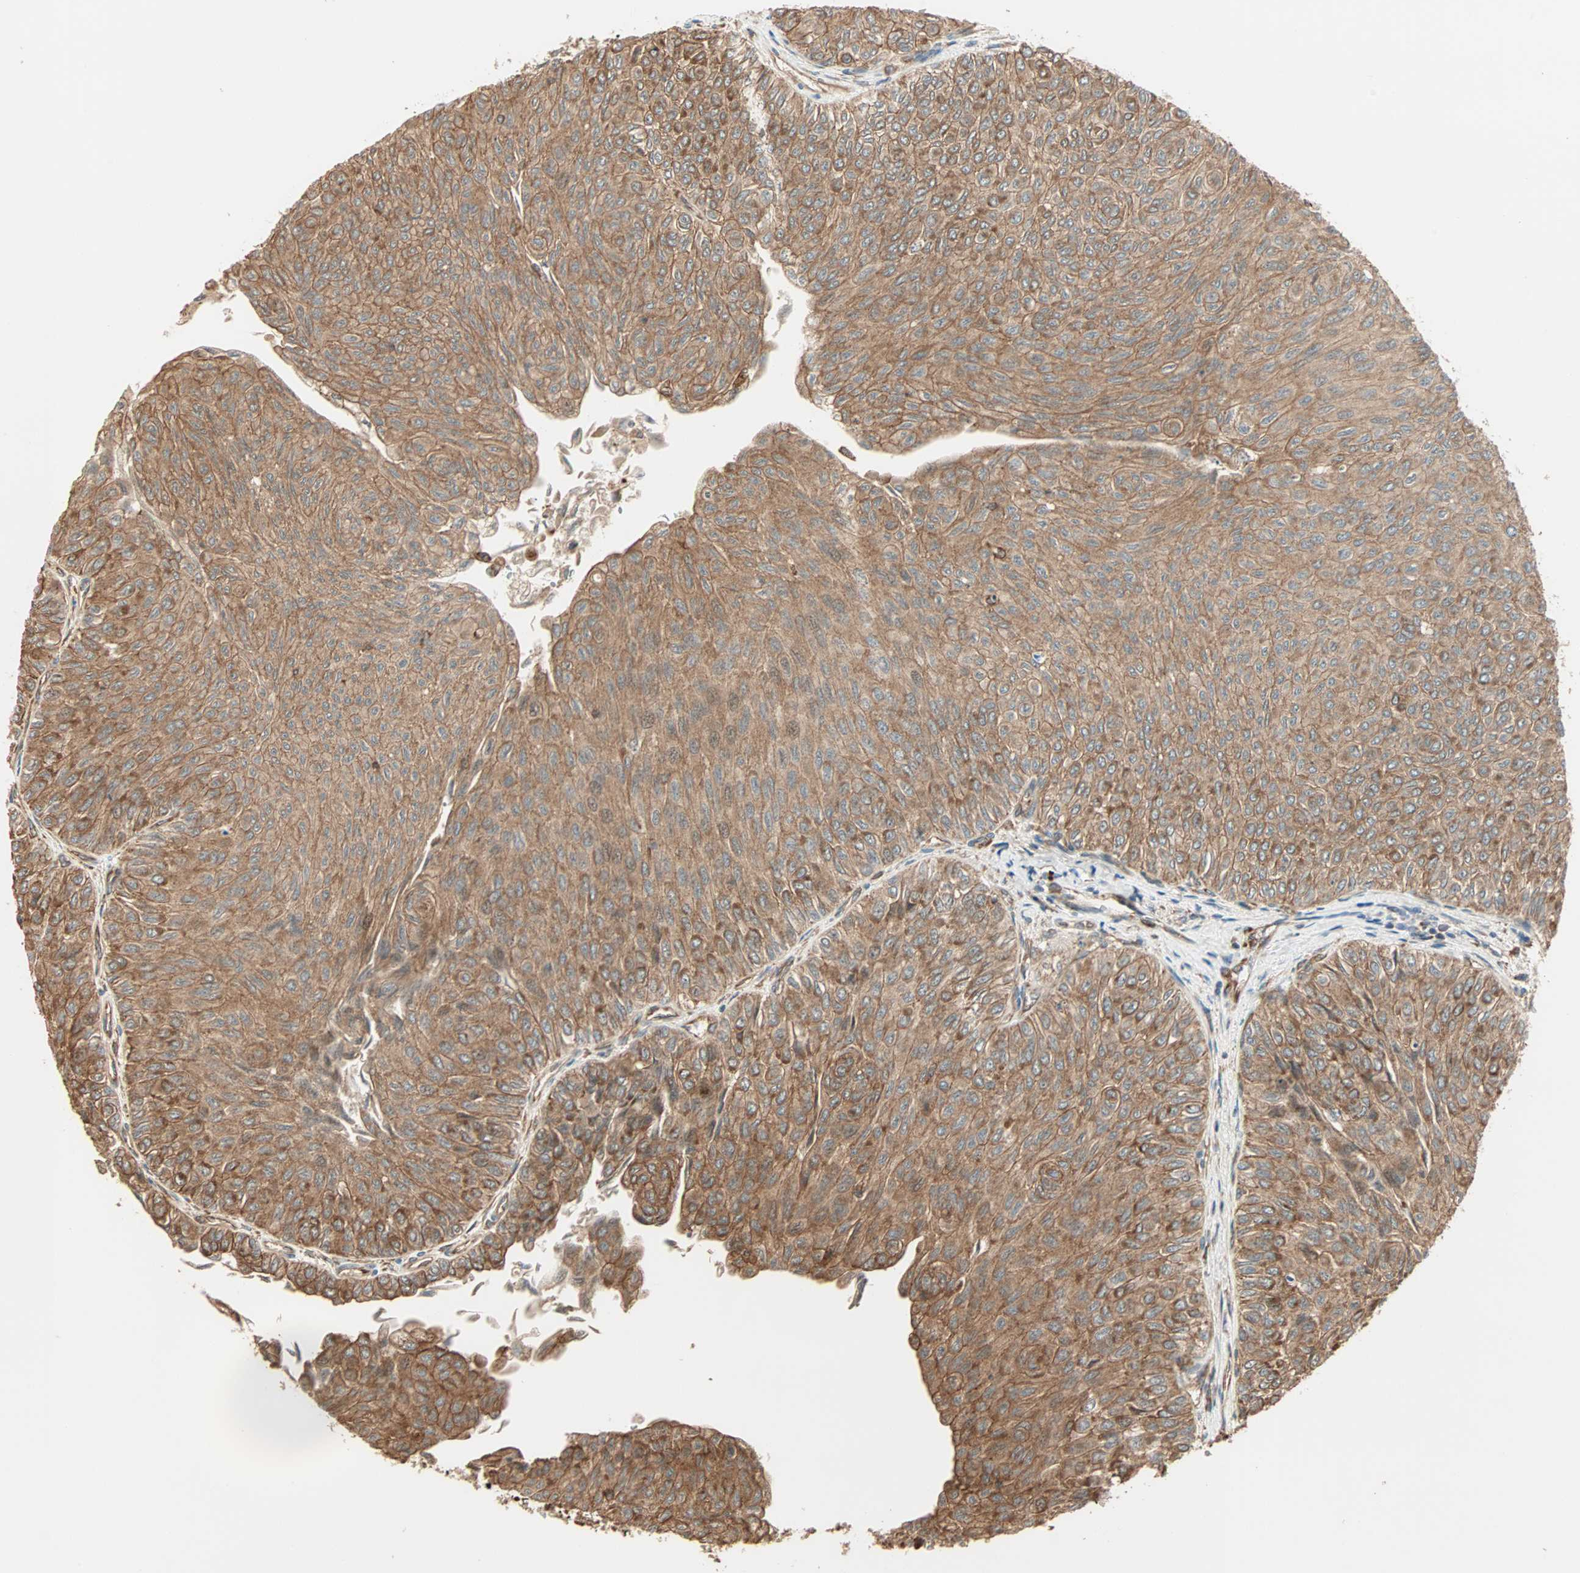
{"staining": {"intensity": "moderate", "quantity": ">75%", "location": "cytoplasmic/membranous"}, "tissue": "urothelial cancer", "cell_type": "Tumor cells", "image_type": "cancer", "snomed": [{"axis": "morphology", "description": "Urothelial carcinoma, Low grade"}, {"axis": "topography", "description": "Urinary bladder"}], "caption": "Immunohistochemical staining of human urothelial cancer demonstrates medium levels of moderate cytoplasmic/membranous positivity in about >75% of tumor cells.", "gene": "P4HA1", "patient": {"sex": "male", "age": 78}}